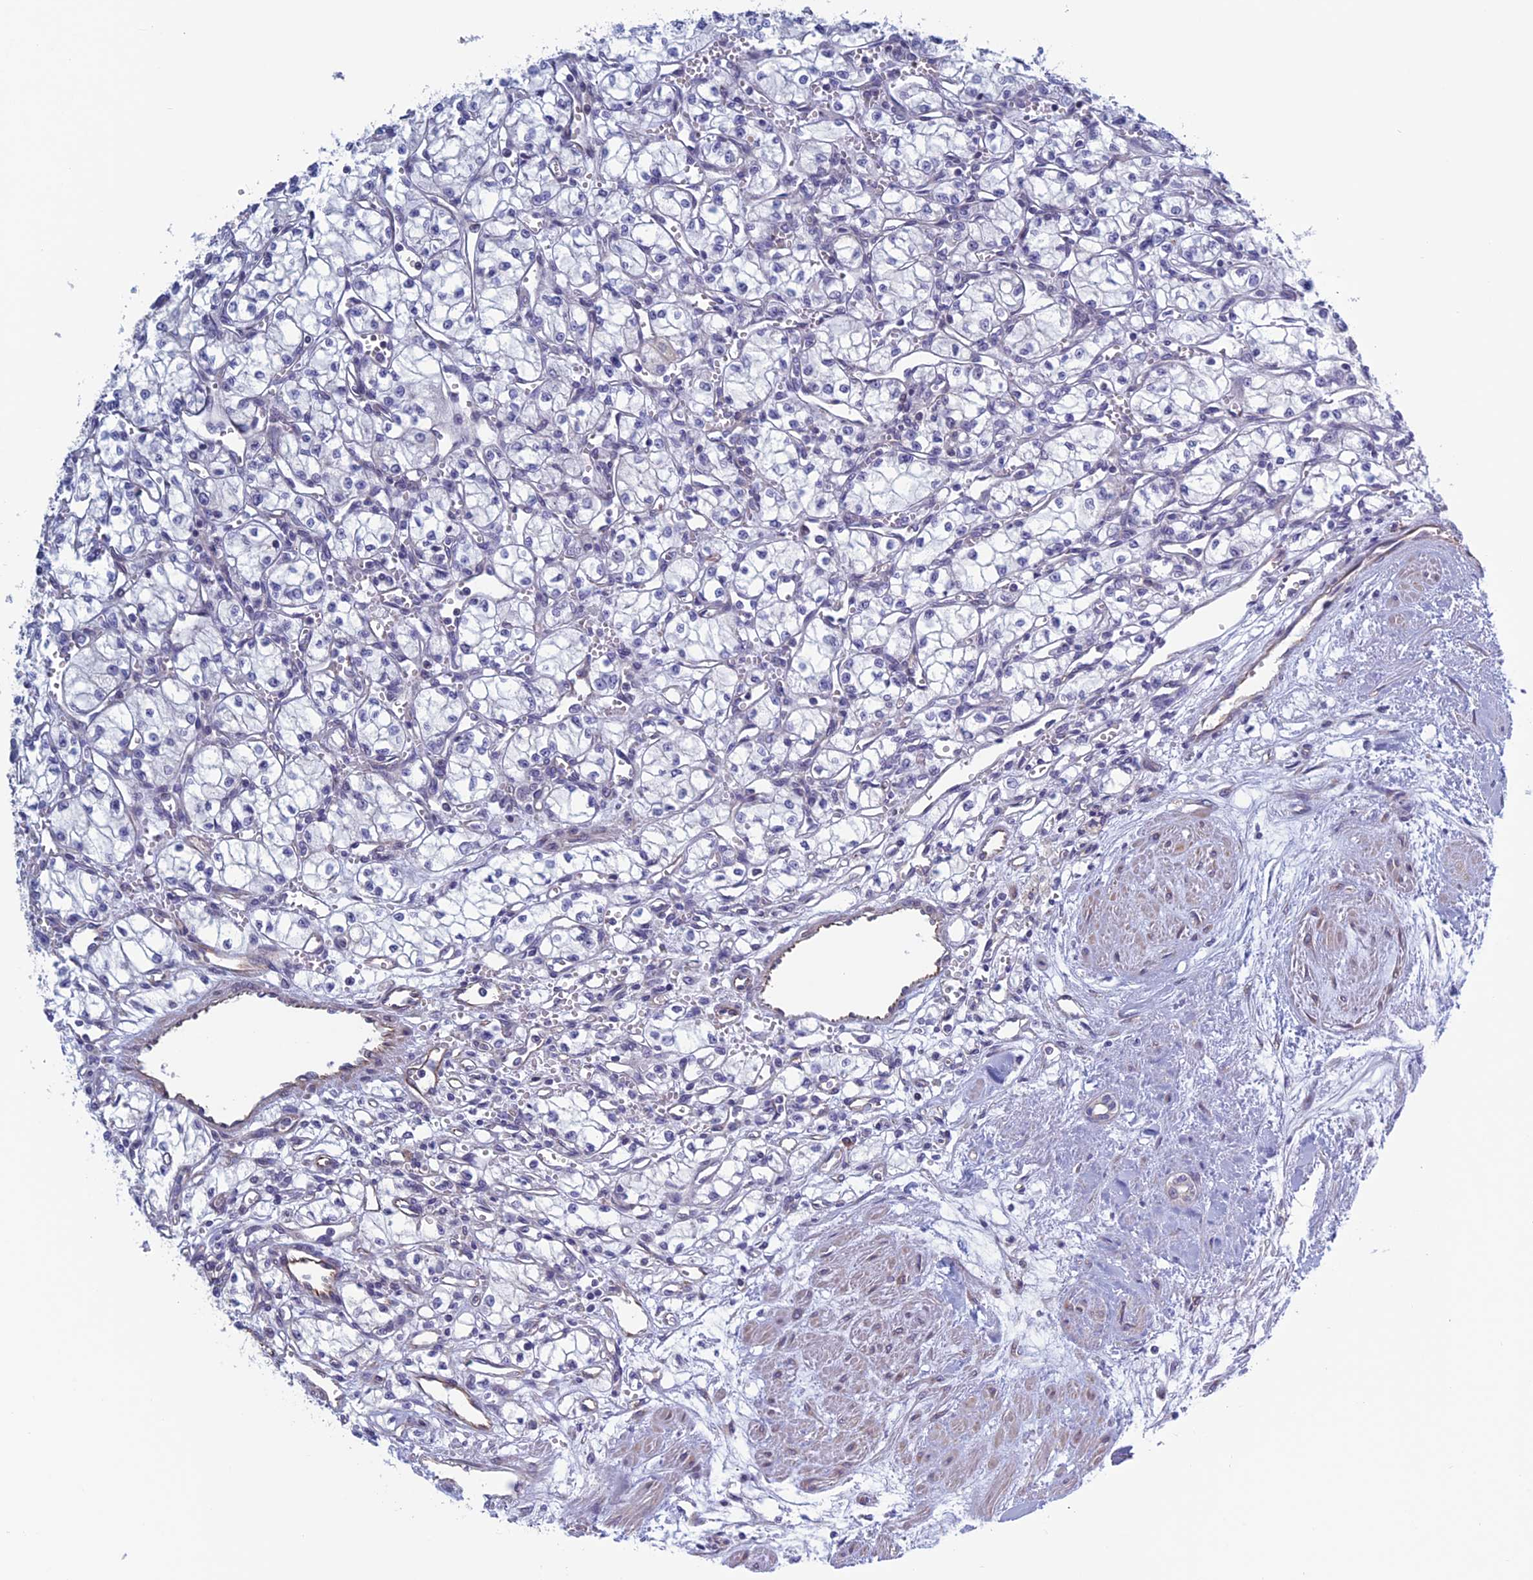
{"staining": {"intensity": "negative", "quantity": "none", "location": "none"}, "tissue": "renal cancer", "cell_type": "Tumor cells", "image_type": "cancer", "snomed": [{"axis": "morphology", "description": "Normal tissue, NOS"}, {"axis": "morphology", "description": "Adenocarcinoma, NOS"}, {"axis": "topography", "description": "Kidney"}], "caption": "DAB immunohistochemical staining of human renal cancer demonstrates no significant staining in tumor cells.", "gene": "BCL2L10", "patient": {"sex": "male", "age": 59}}